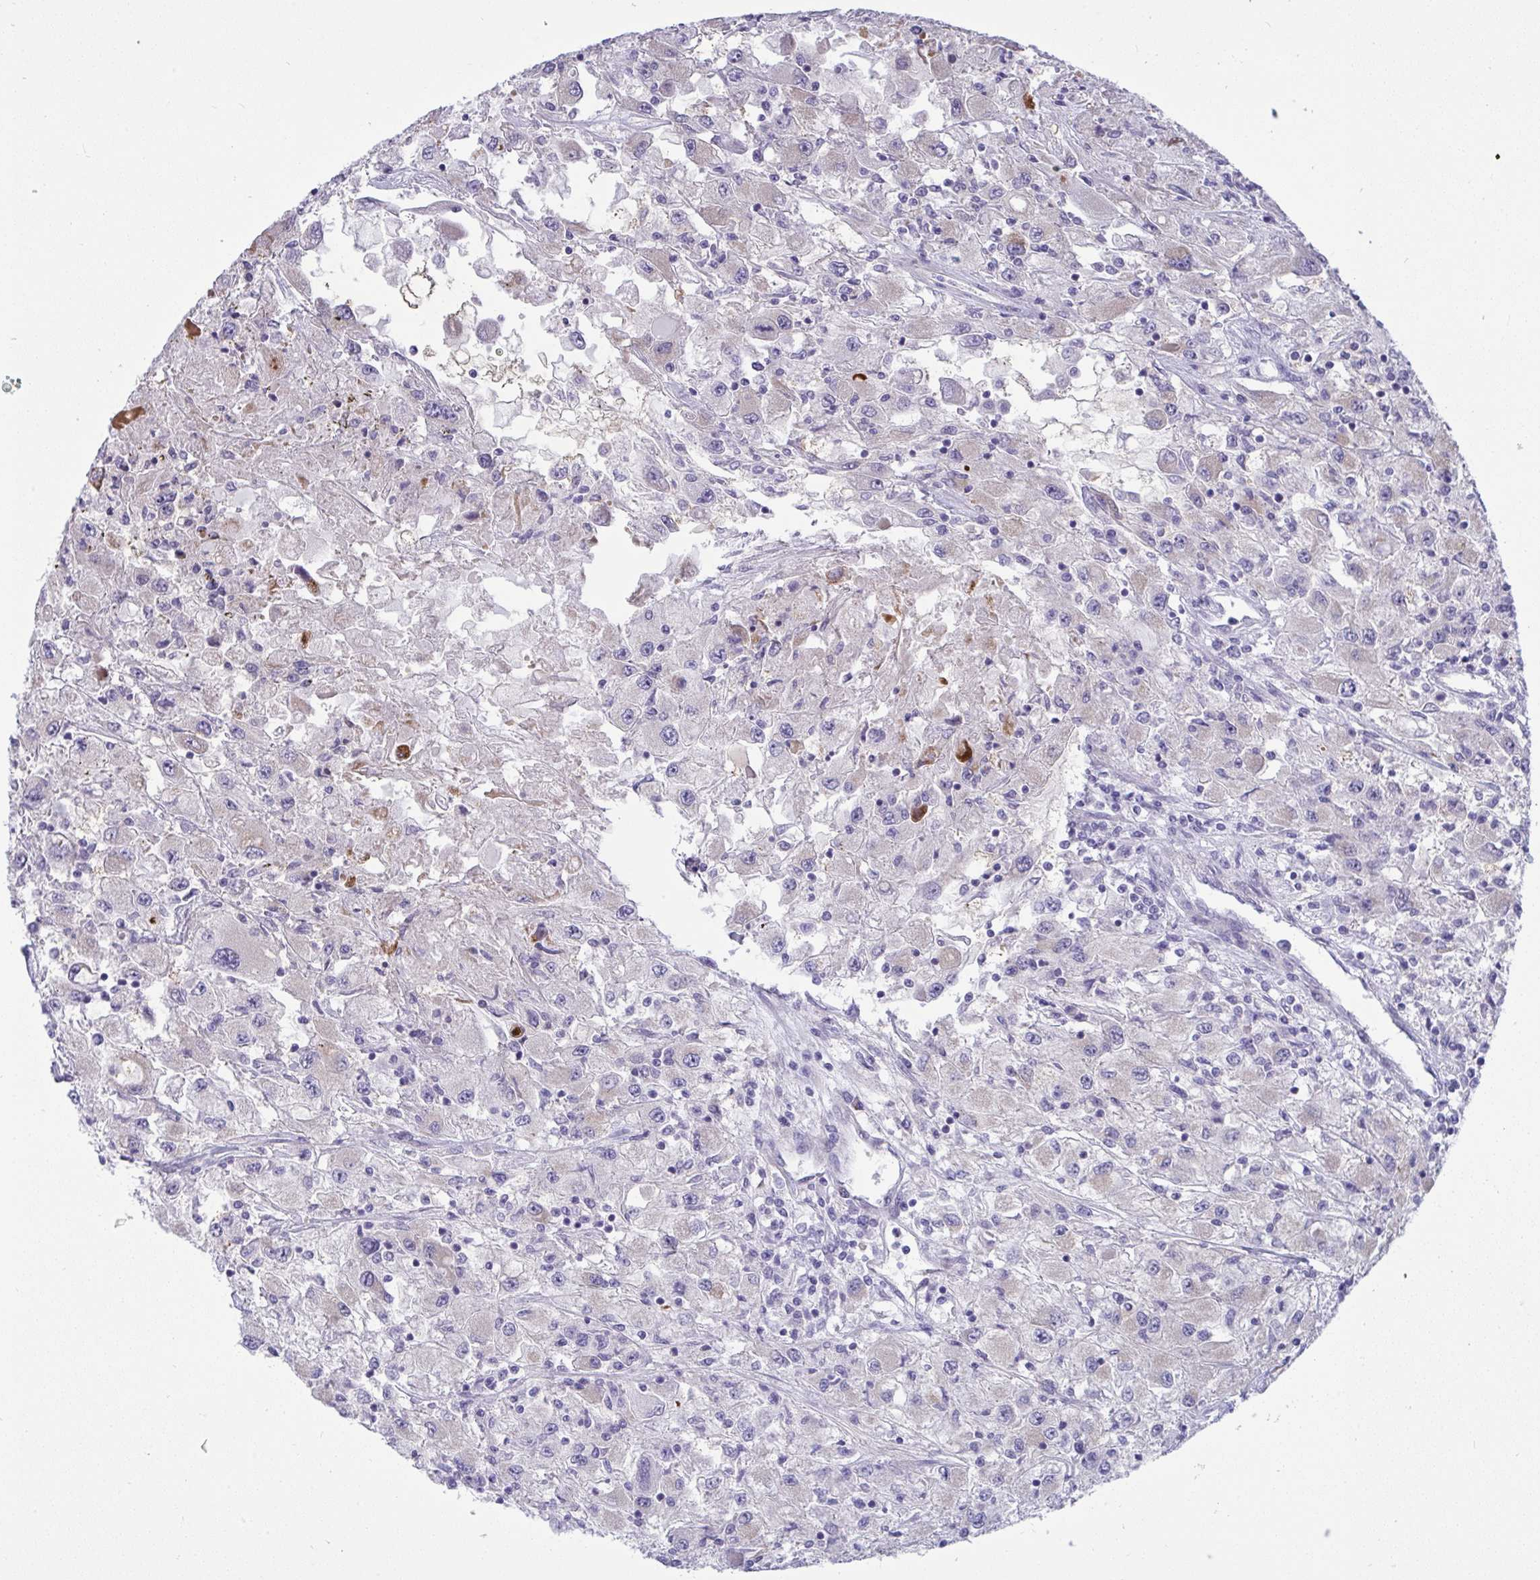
{"staining": {"intensity": "weak", "quantity": "<25%", "location": "cytoplasmic/membranous"}, "tissue": "renal cancer", "cell_type": "Tumor cells", "image_type": "cancer", "snomed": [{"axis": "morphology", "description": "Adenocarcinoma, NOS"}, {"axis": "topography", "description": "Kidney"}], "caption": "IHC of human renal adenocarcinoma demonstrates no expression in tumor cells.", "gene": "NTN1", "patient": {"sex": "female", "age": 67}}